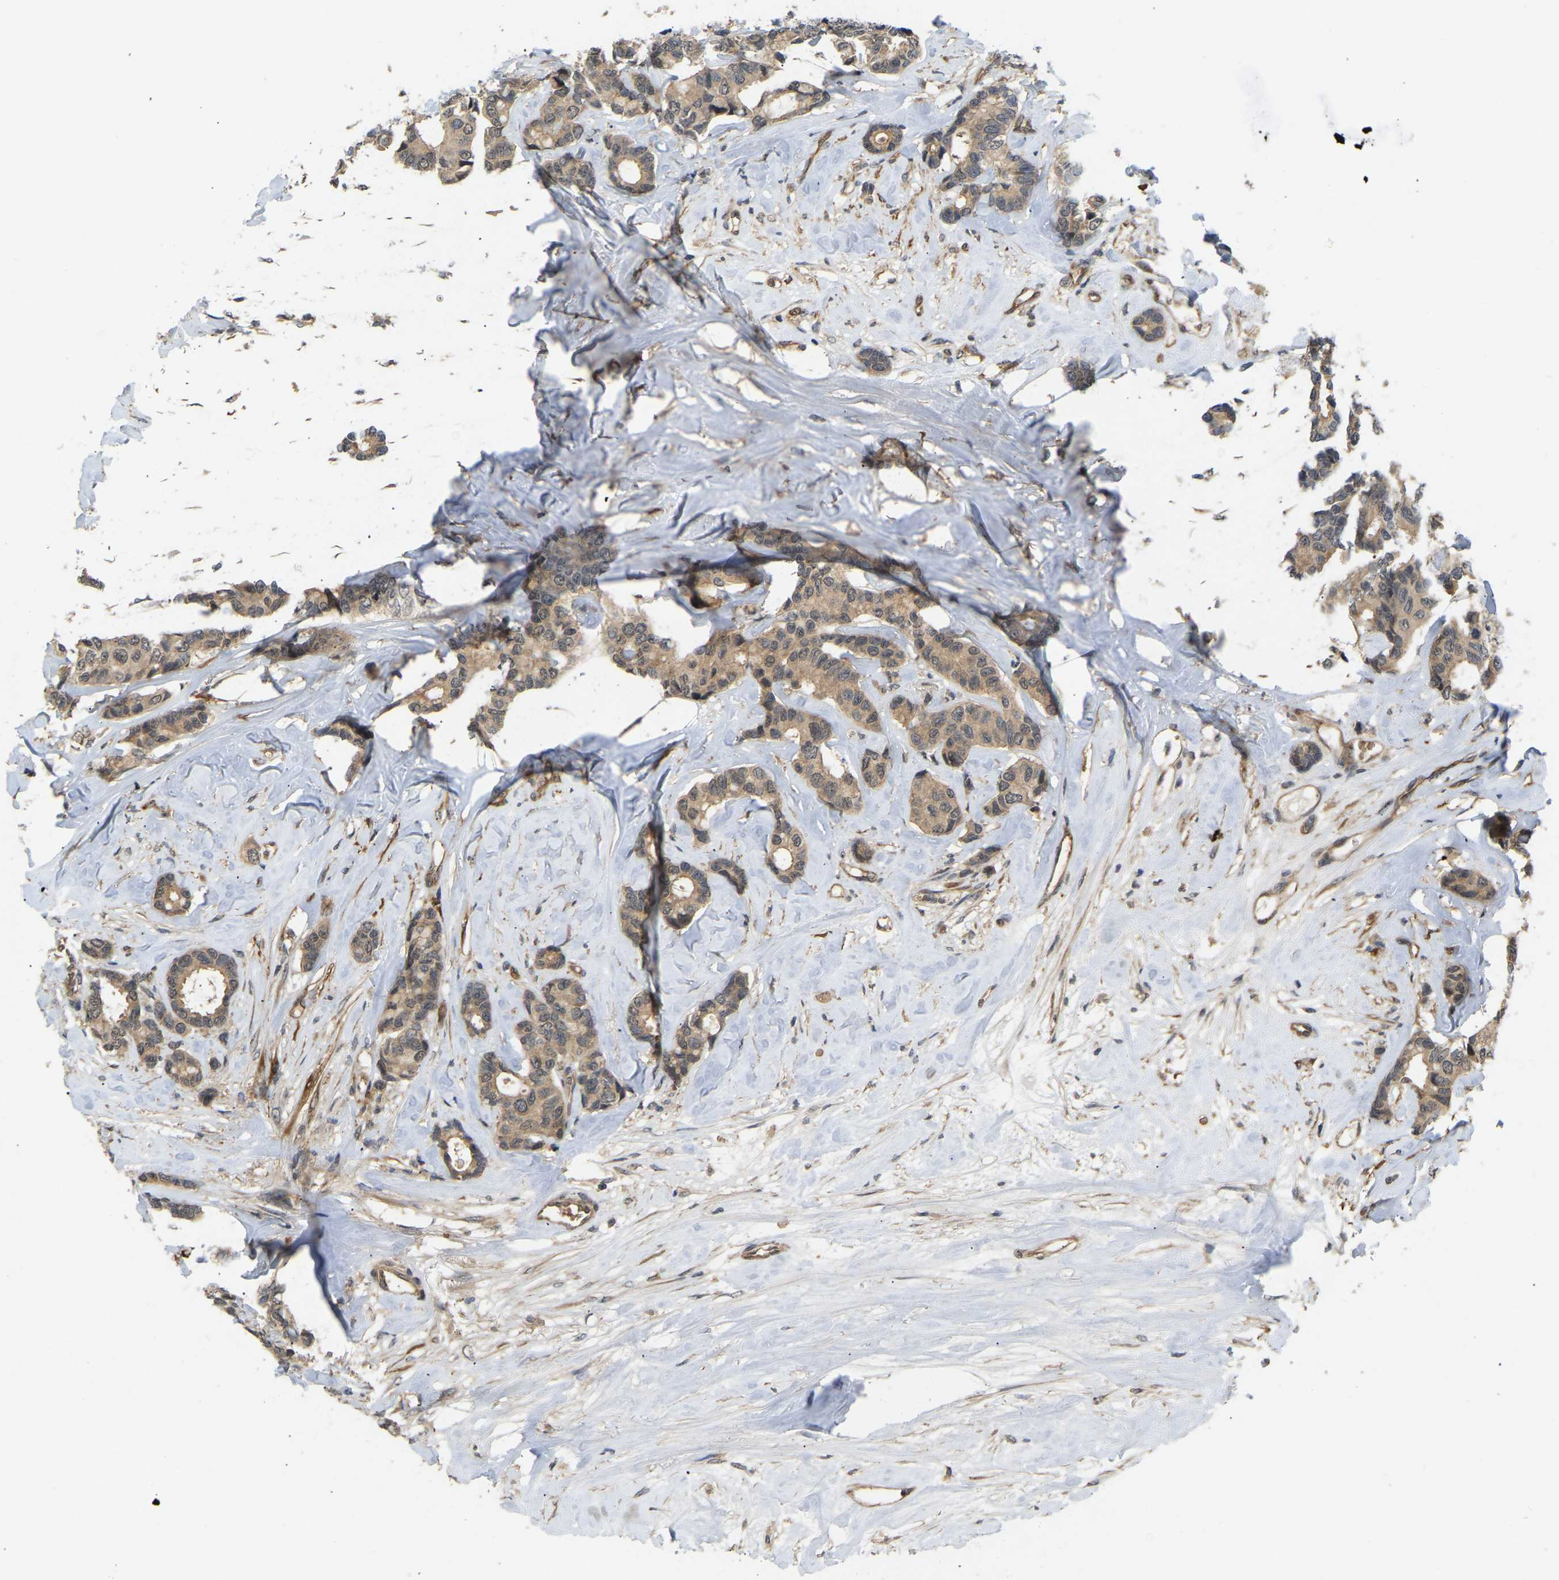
{"staining": {"intensity": "weak", "quantity": ">75%", "location": "cytoplasmic/membranous"}, "tissue": "breast cancer", "cell_type": "Tumor cells", "image_type": "cancer", "snomed": [{"axis": "morphology", "description": "Duct carcinoma"}, {"axis": "topography", "description": "Breast"}], "caption": "Weak cytoplasmic/membranous expression is seen in approximately >75% of tumor cells in breast cancer (intraductal carcinoma).", "gene": "LIMK2", "patient": {"sex": "female", "age": 87}}